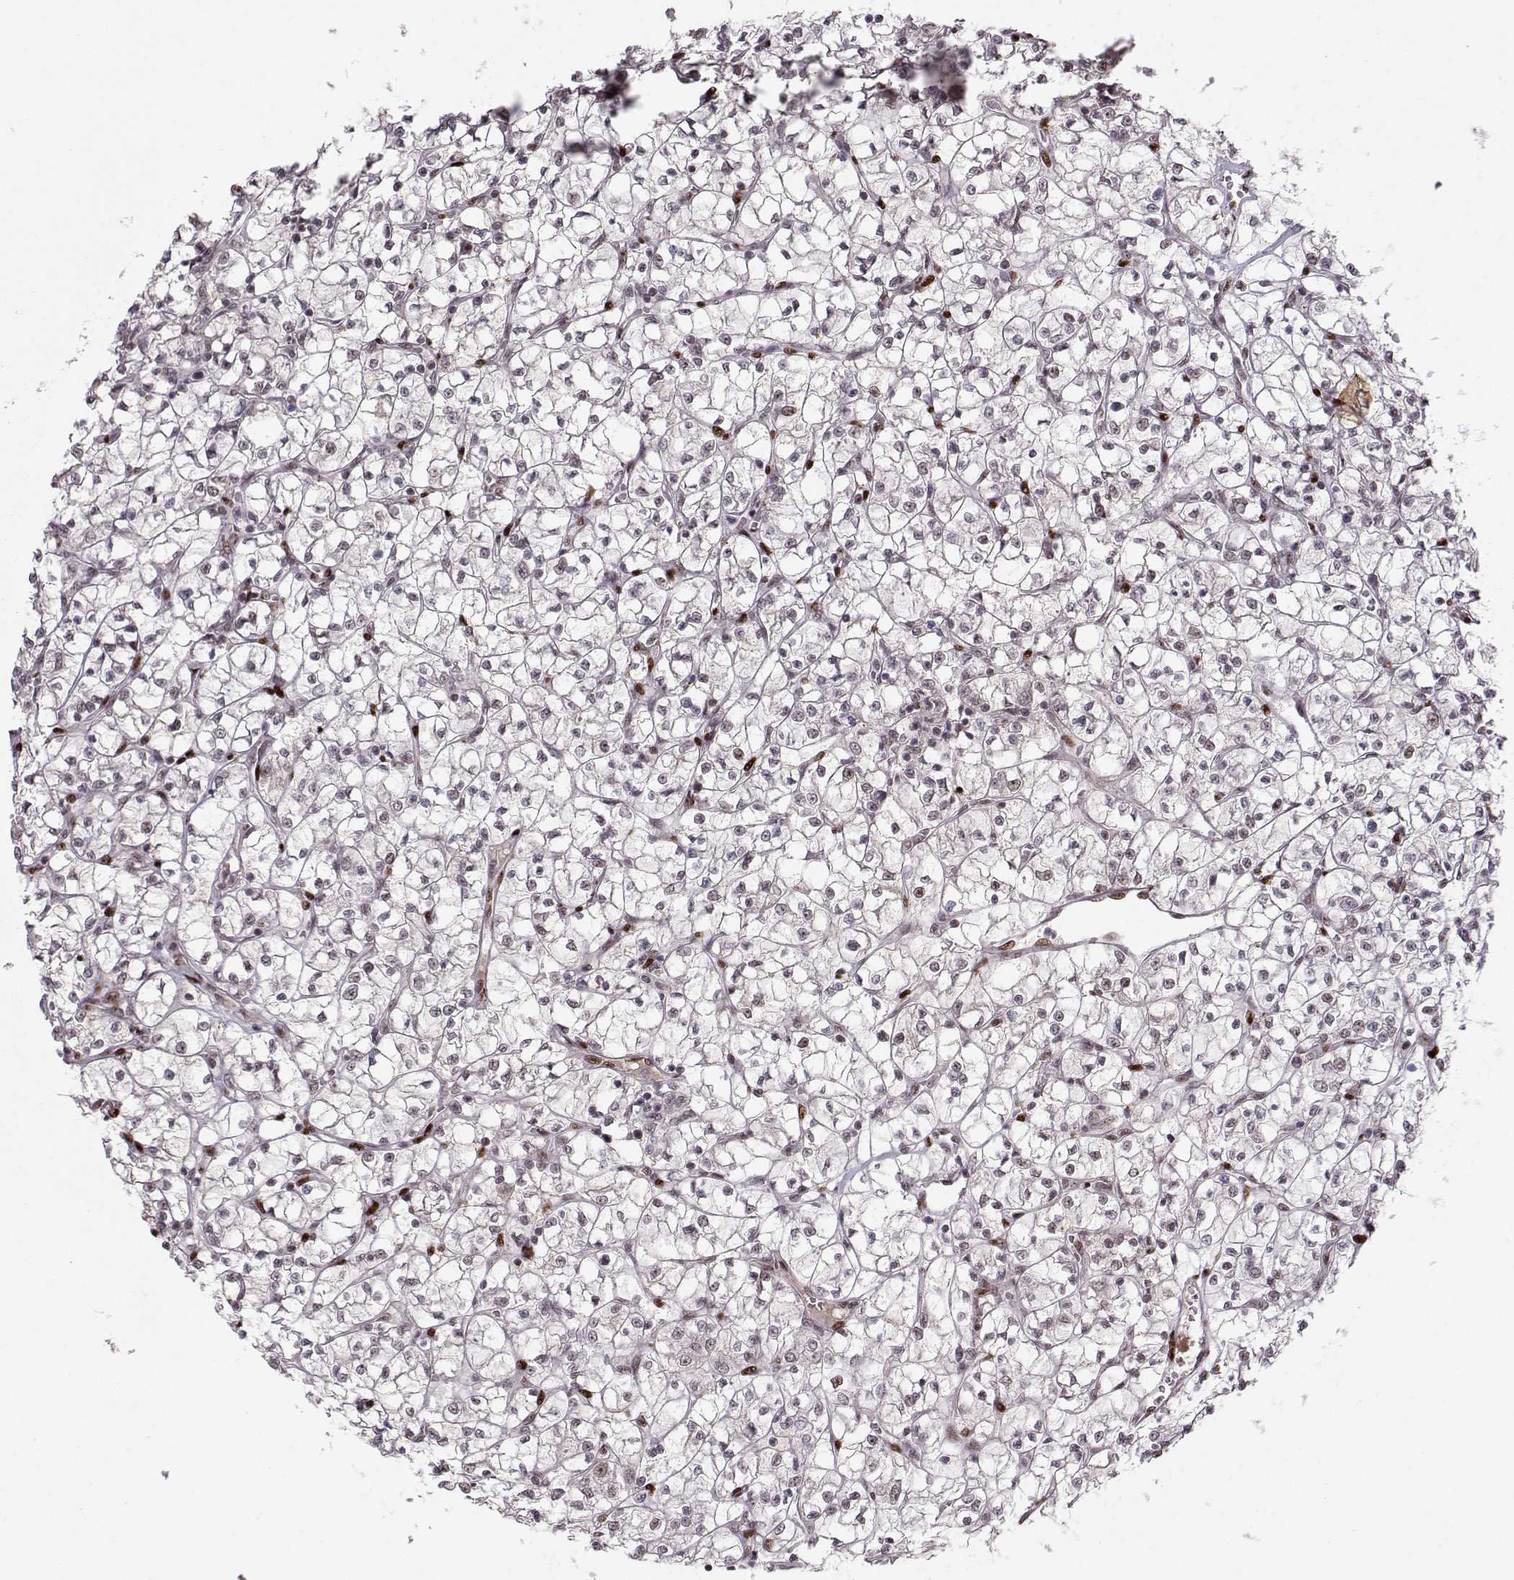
{"staining": {"intensity": "moderate", "quantity": "<25%", "location": "nuclear"}, "tissue": "renal cancer", "cell_type": "Tumor cells", "image_type": "cancer", "snomed": [{"axis": "morphology", "description": "Adenocarcinoma, NOS"}, {"axis": "topography", "description": "Kidney"}], "caption": "About <25% of tumor cells in renal cancer (adenocarcinoma) show moderate nuclear protein positivity as visualized by brown immunohistochemical staining.", "gene": "SNAPC2", "patient": {"sex": "female", "age": 64}}